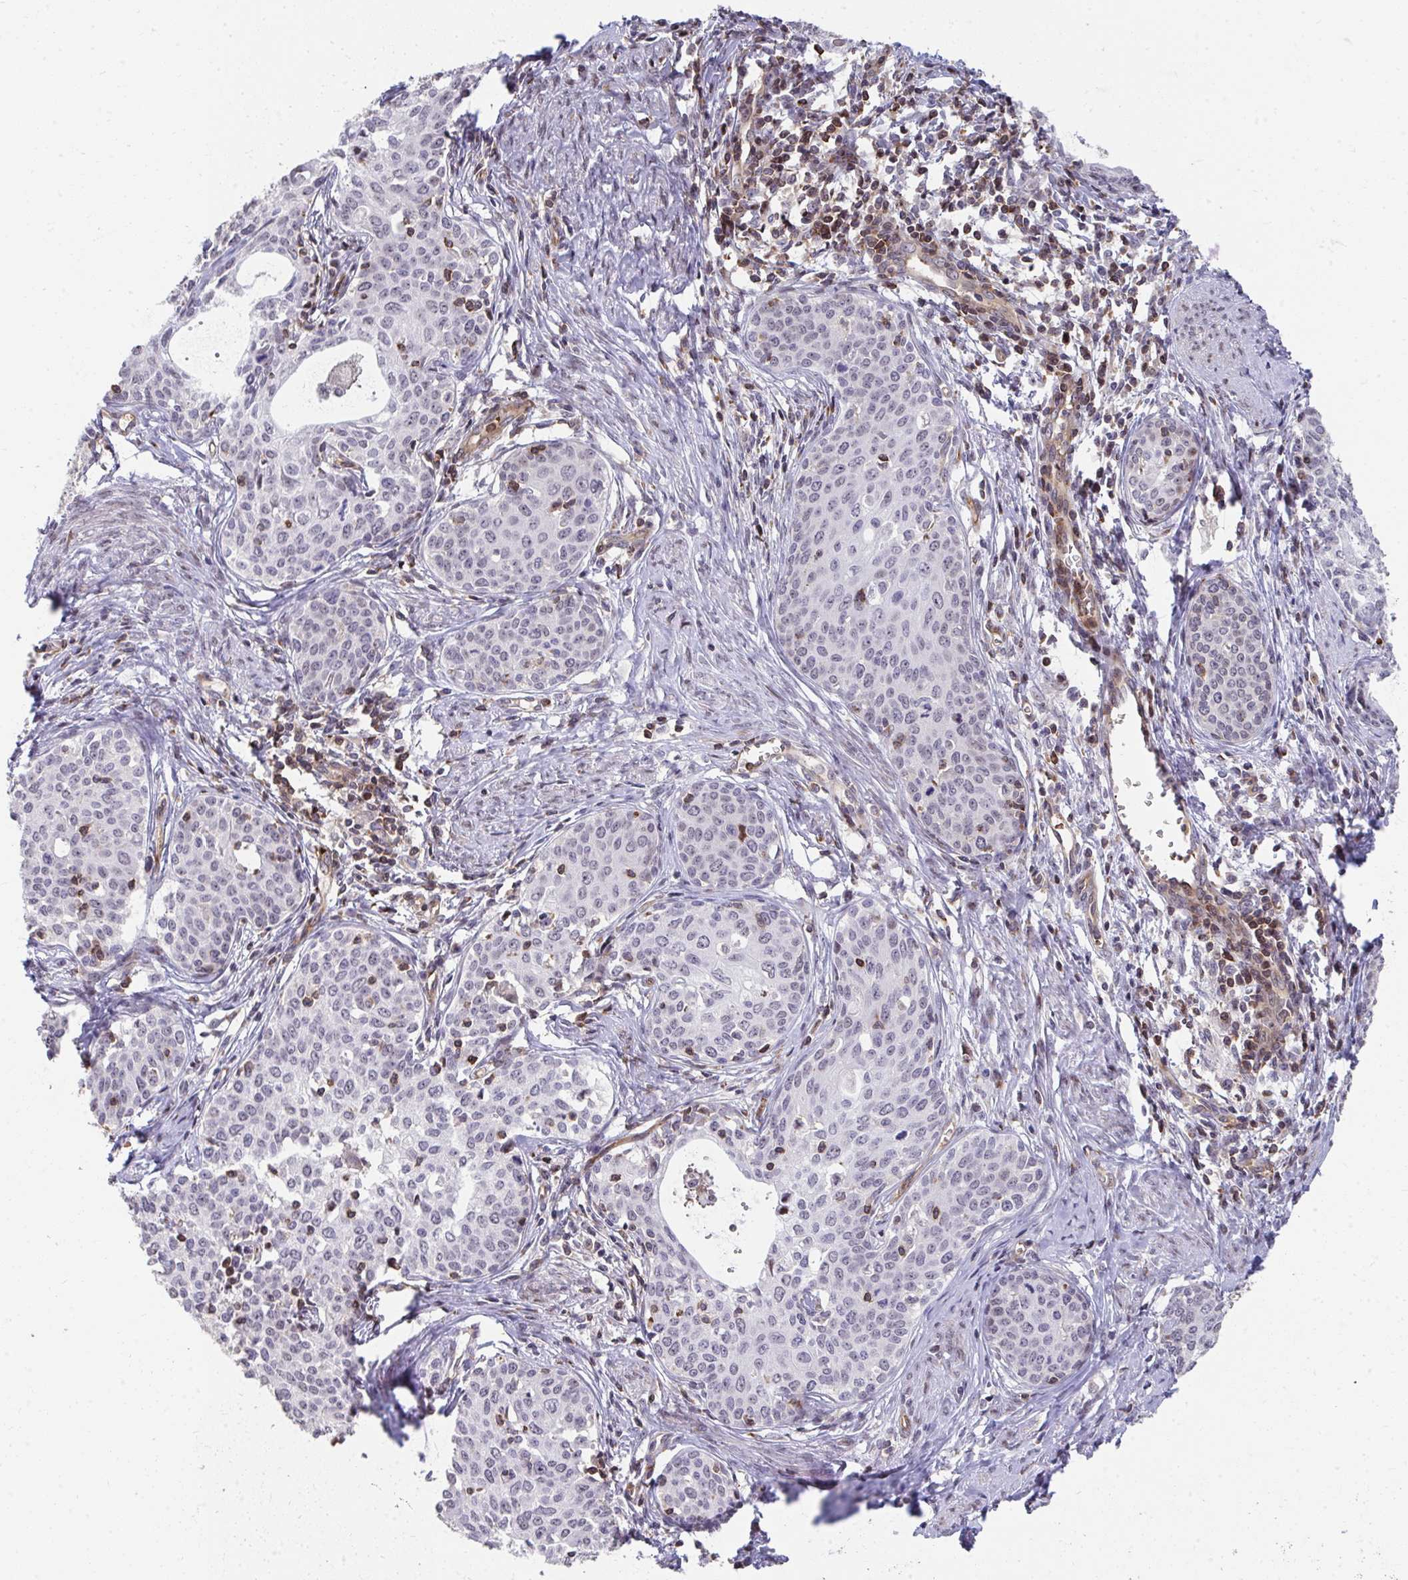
{"staining": {"intensity": "moderate", "quantity": "<25%", "location": "nuclear"}, "tissue": "cervical cancer", "cell_type": "Tumor cells", "image_type": "cancer", "snomed": [{"axis": "morphology", "description": "Squamous cell carcinoma, NOS"}, {"axis": "morphology", "description": "Adenocarcinoma, NOS"}, {"axis": "topography", "description": "Cervix"}], "caption": "An image showing moderate nuclear expression in about <25% of tumor cells in adenocarcinoma (cervical), as visualized by brown immunohistochemical staining.", "gene": "FOXN3", "patient": {"sex": "female", "age": 52}}